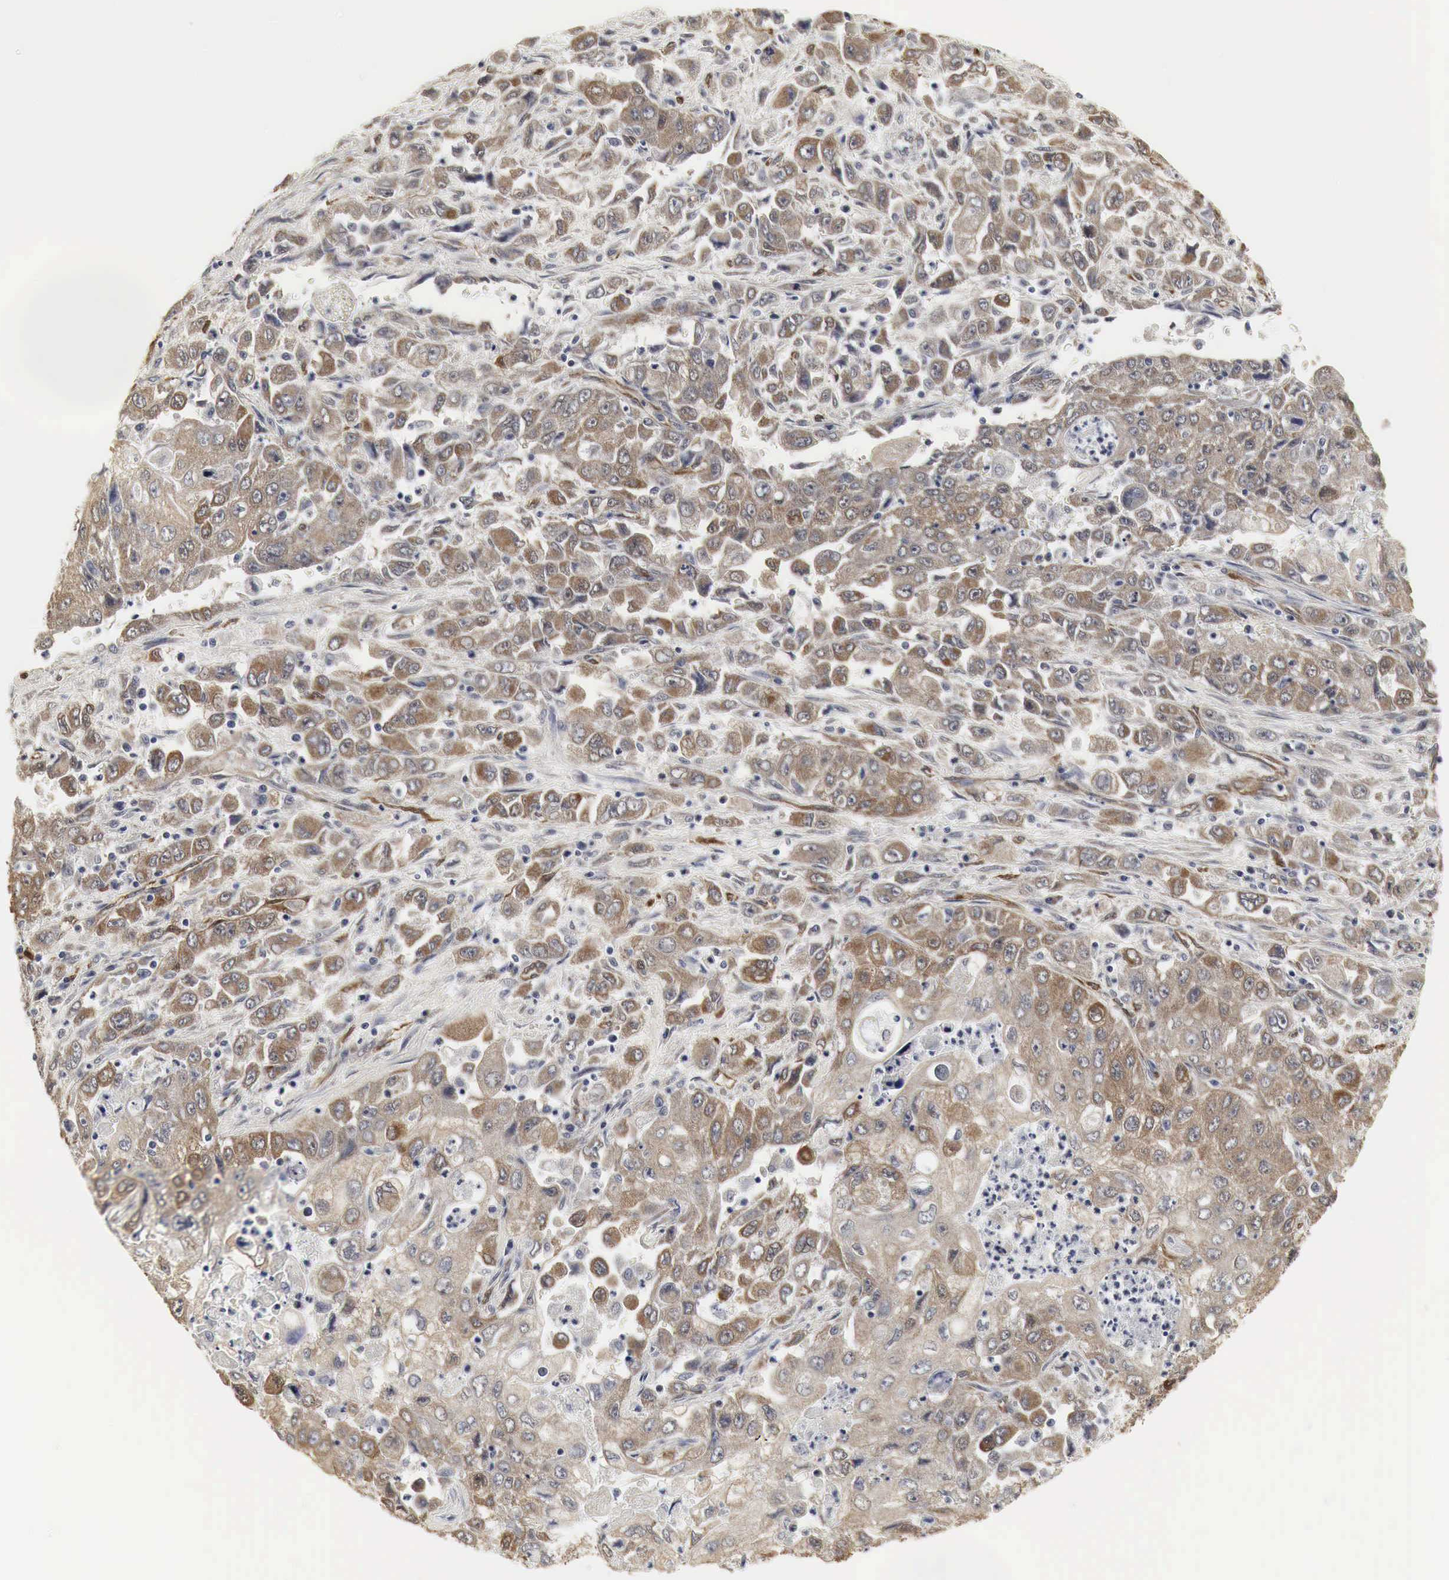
{"staining": {"intensity": "moderate", "quantity": ">75%", "location": "cytoplasmic/membranous"}, "tissue": "pancreatic cancer", "cell_type": "Tumor cells", "image_type": "cancer", "snomed": [{"axis": "morphology", "description": "Adenocarcinoma, NOS"}, {"axis": "topography", "description": "Pancreas"}], "caption": "Moderate cytoplasmic/membranous positivity is appreciated in about >75% of tumor cells in pancreatic cancer.", "gene": "SPIN1", "patient": {"sex": "male", "age": 70}}